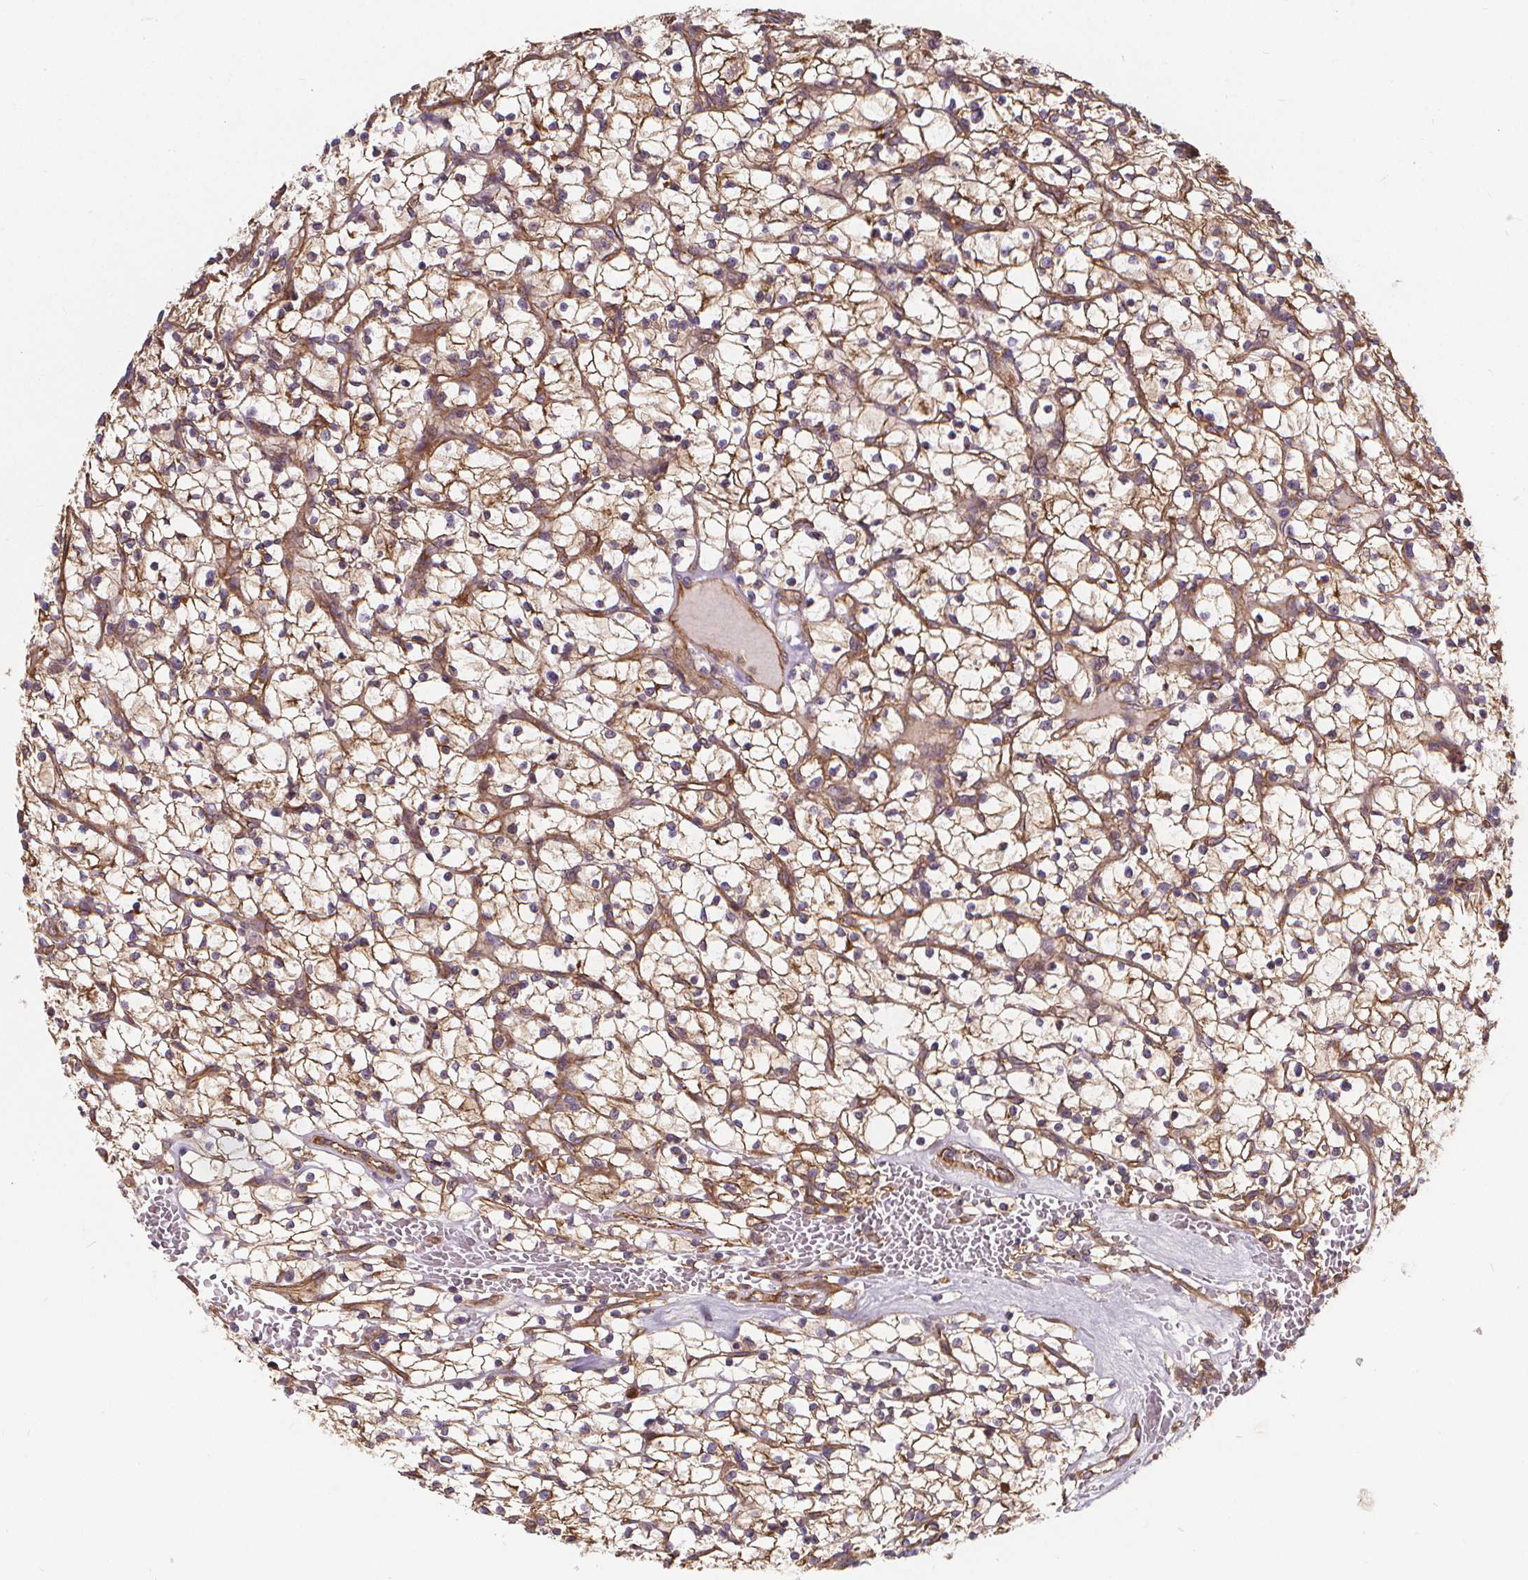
{"staining": {"intensity": "moderate", "quantity": ">75%", "location": "cytoplasmic/membranous"}, "tissue": "renal cancer", "cell_type": "Tumor cells", "image_type": "cancer", "snomed": [{"axis": "morphology", "description": "Adenocarcinoma, NOS"}, {"axis": "topography", "description": "Kidney"}], "caption": "Immunohistochemical staining of renal cancer (adenocarcinoma) exhibits medium levels of moderate cytoplasmic/membranous positivity in about >75% of tumor cells.", "gene": "CLINT1", "patient": {"sex": "female", "age": 64}}